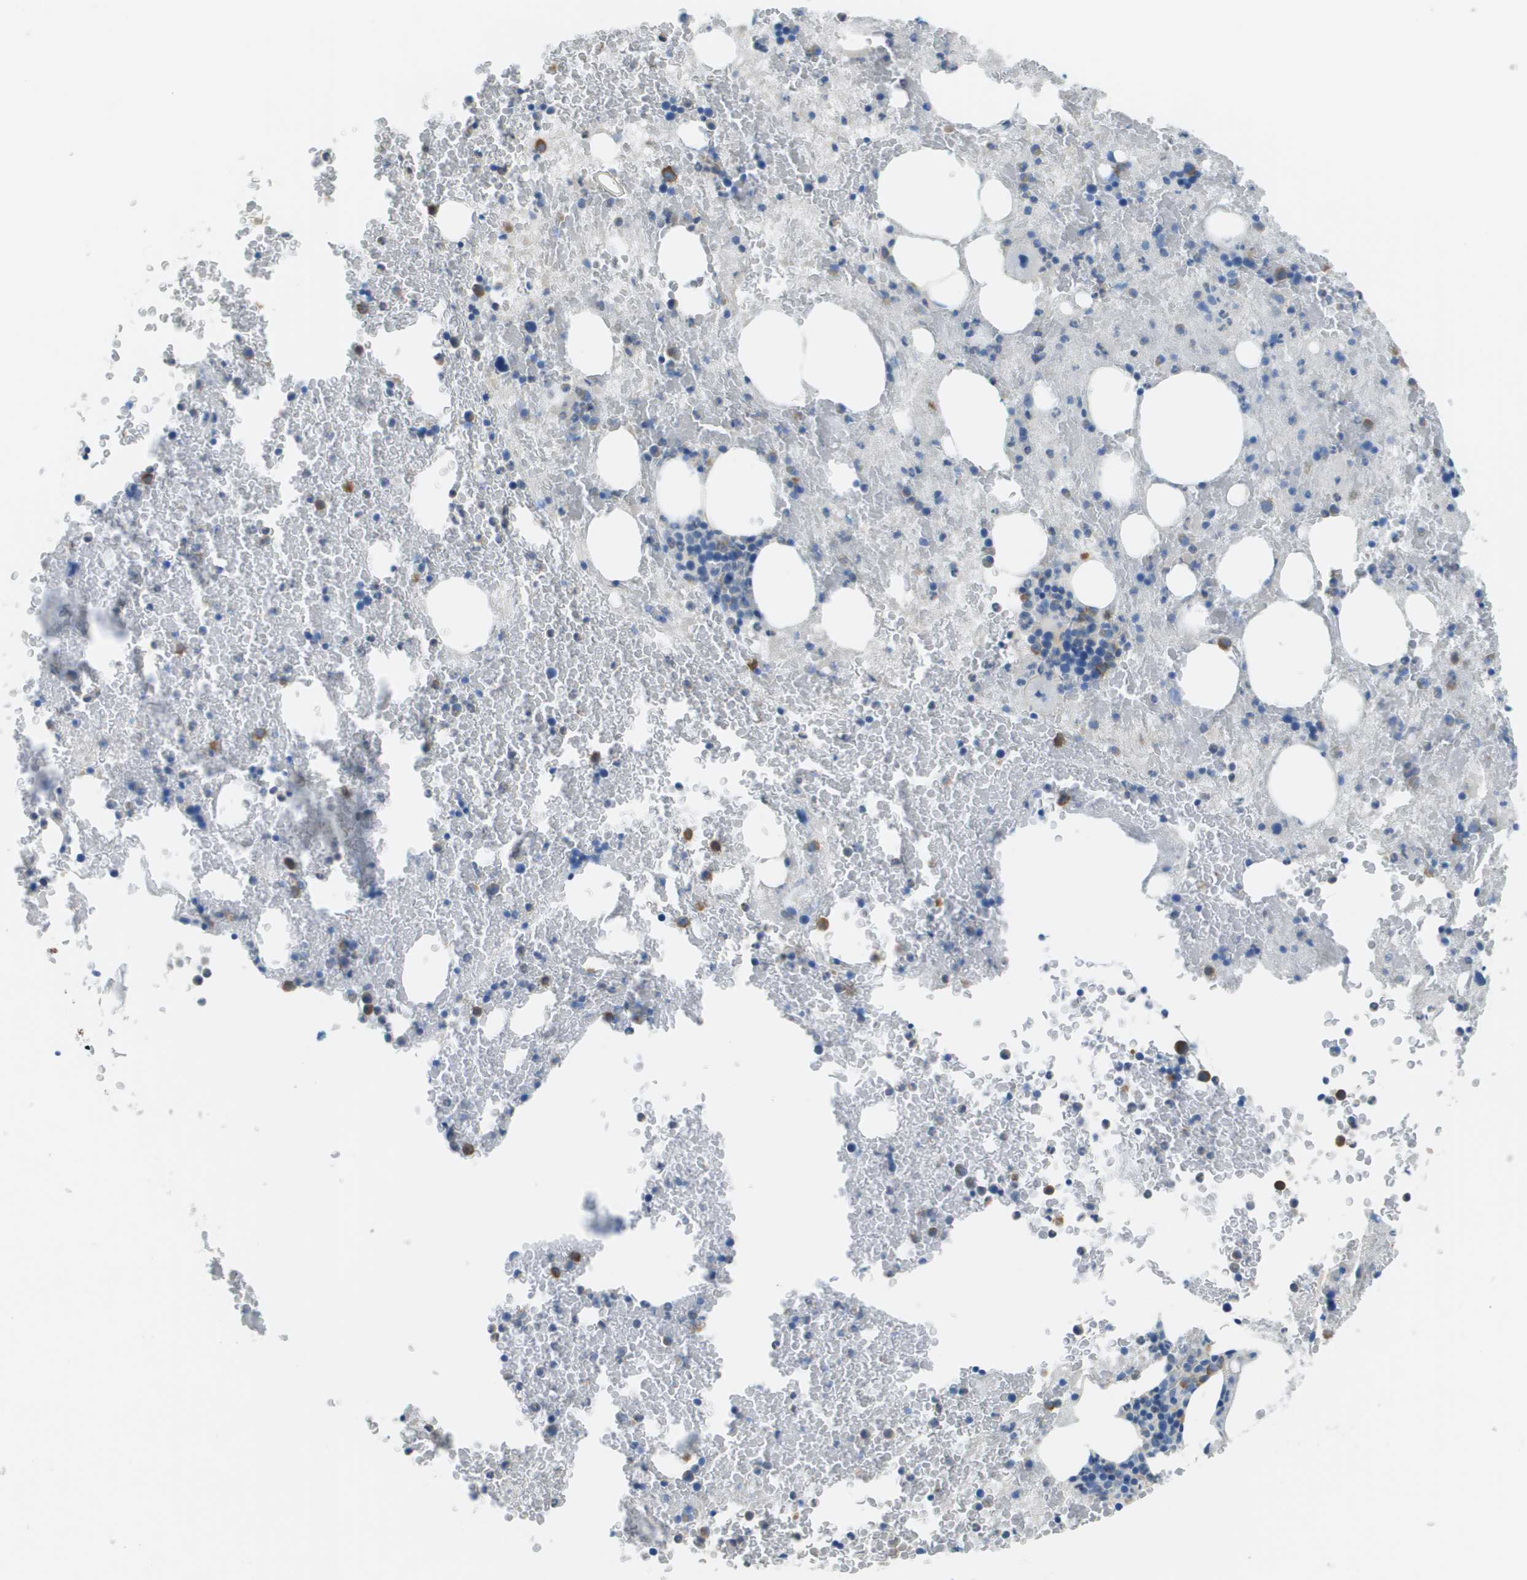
{"staining": {"intensity": "negative", "quantity": "none", "location": "none"}, "tissue": "bone marrow", "cell_type": "Hematopoietic cells", "image_type": "normal", "snomed": [{"axis": "morphology", "description": "Normal tissue, NOS"}, {"axis": "morphology", "description": "Inflammation, NOS"}, {"axis": "topography", "description": "Bone marrow"}], "caption": "Immunohistochemical staining of normal human bone marrow exhibits no significant expression in hematopoietic cells.", "gene": "PTGDR2", "patient": {"sex": "male", "age": 63}}